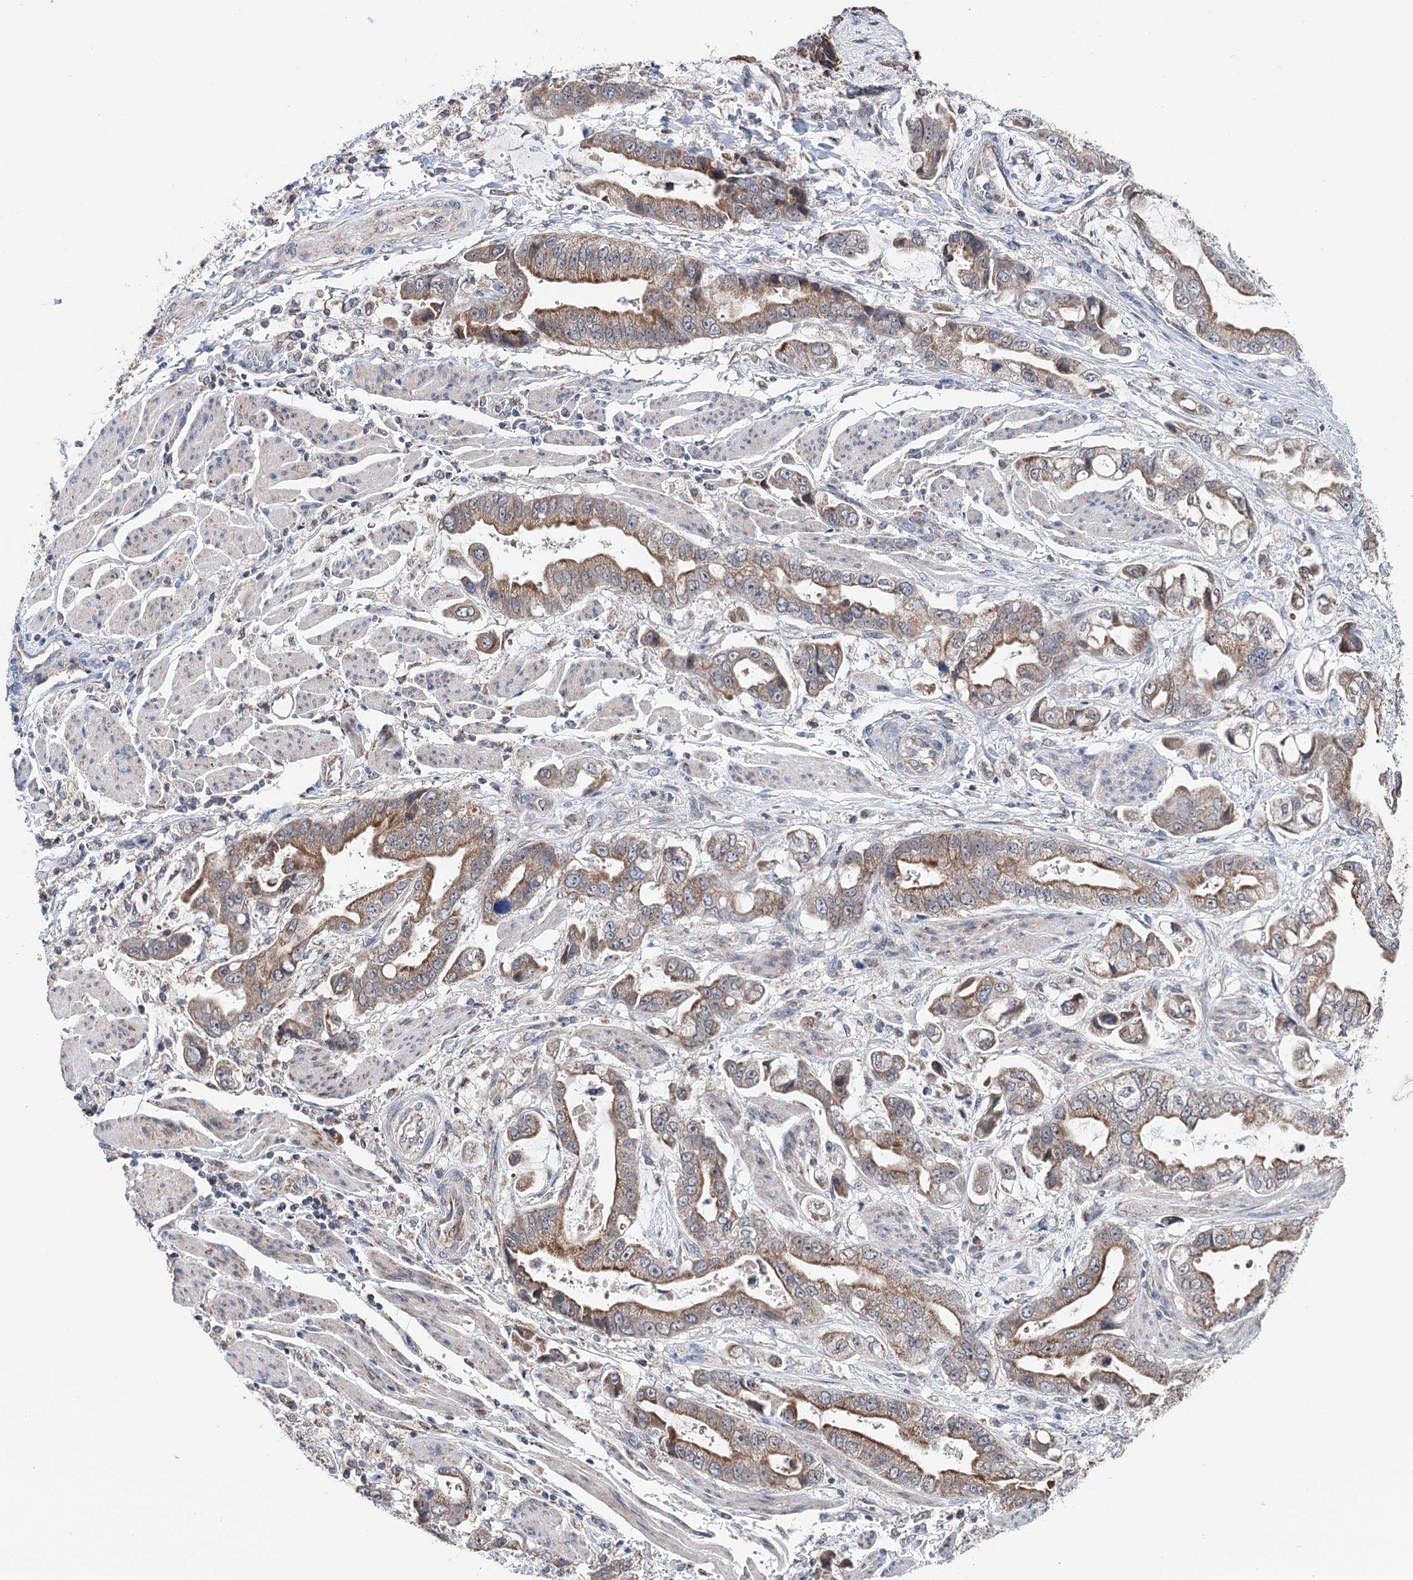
{"staining": {"intensity": "moderate", "quantity": ">75%", "location": "cytoplasmic/membranous"}, "tissue": "stomach cancer", "cell_type": "Tumor cells", "image_type": "cancer", "snomed": [{"axis": "morphology", "description": "Adenocarcinoma, NOS"}, {"axis": "topography", "description": "Stomach"}], "caption": "Protein analysis of stomach adenocarcinoma tissue exhibits moderate cytoplasmic/membranous positivity in approximately >75% of tumor cells.", "gene": "SUCLA2", "patient": {"sex": "male", "age": 62}}